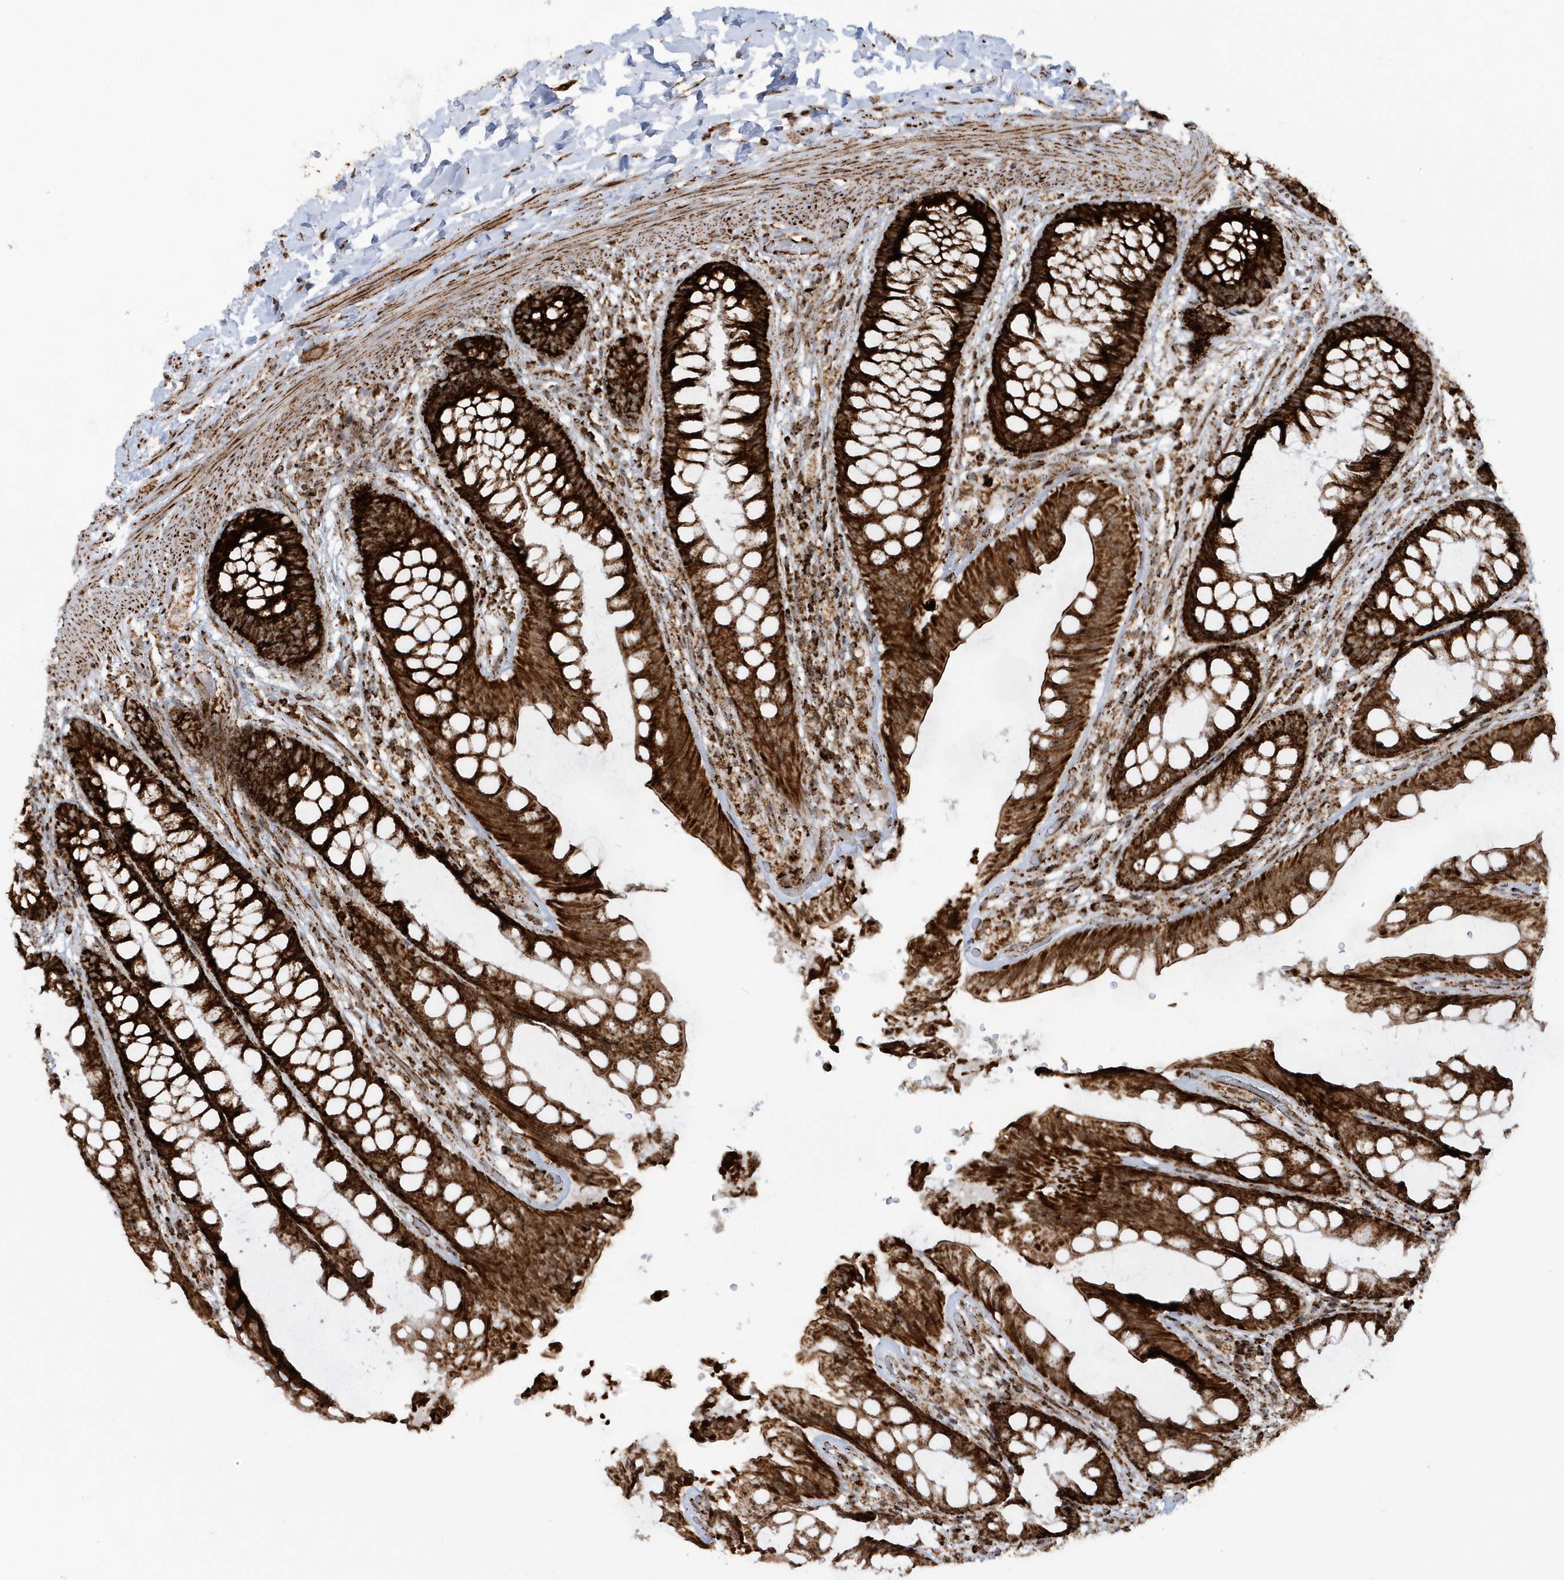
{"staining": {"intensity": "strong", "quantity": ">75%", "location": "cytoplasmic/membranous"}, "tissue": "rectum", "cell_type": "Glandular cells", "image_type": "normal", "snomed": [{"axis": "morphology", "description": "Normal tissue, NOS"}, {"axis": "topography", "description": "Rectum"}], "caption": "The photomicrograph exhibits staining of benign rectum, revealing strong cytoplasmic/membranous protein staining (brown color) within glandular cells.", "gene": "CRY2", "patient": {"sex": "female", "age": 46}}